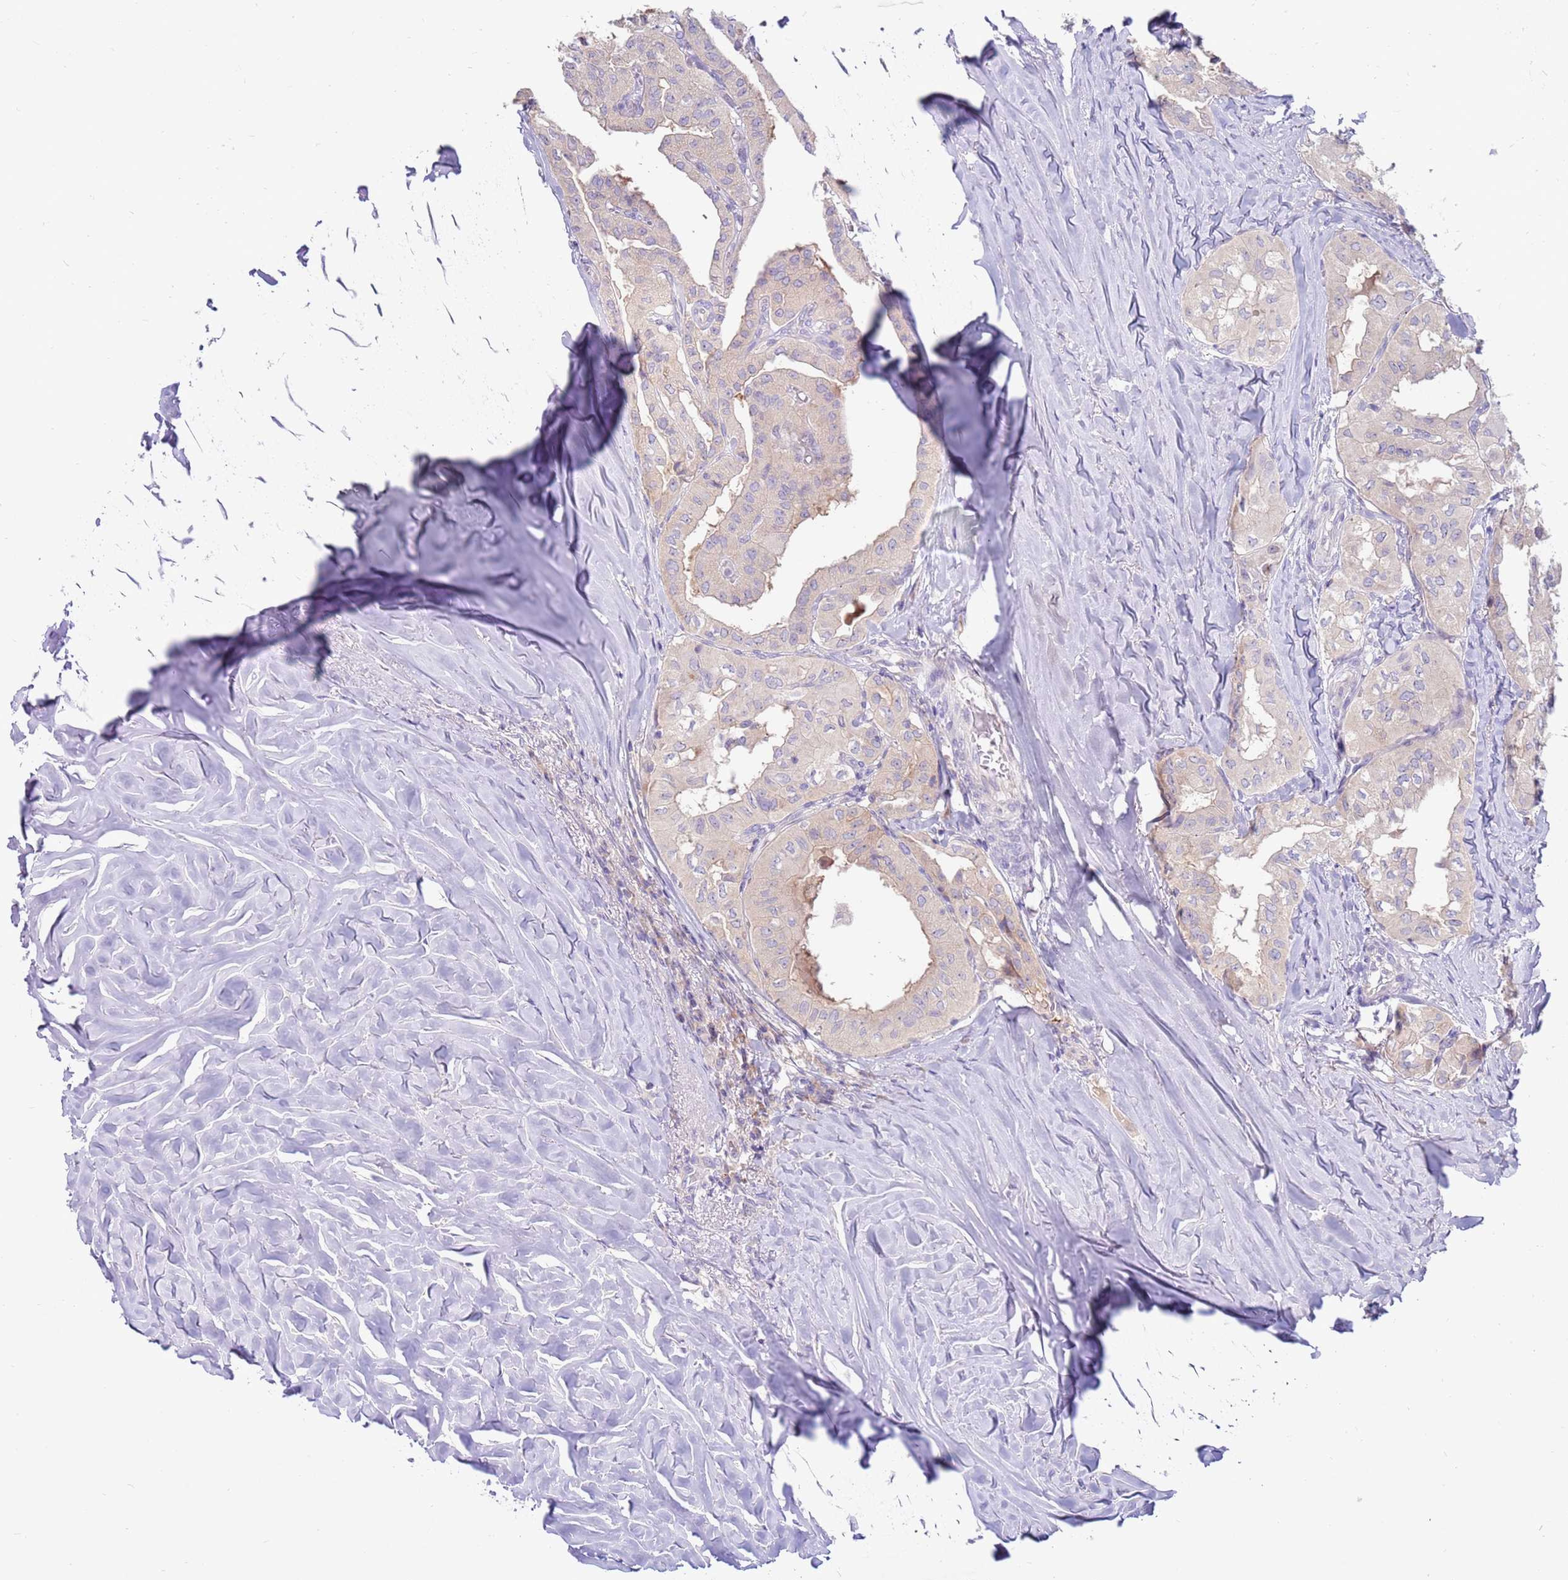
{"staining": {"intensity": "negative", "quantity": "none", "location": "none"}, "tissue": "thyroid cancer", "cell_type": "Tumor cells", "image_type": "cancer", "snomed": [{"axis": "morphology", "description": "Papillary adenocarcinoma, NOS"}, {"axis": "topography", "description": "Thyroid gland"}], "caption": "A high-resolution image shows IHC staining of thyroid papillary adenocarcinoma, which demonstrates no significant expression in tumor cells.", "gene": "SLC44A4", "patient": {"sex": "female", "age": 59}}